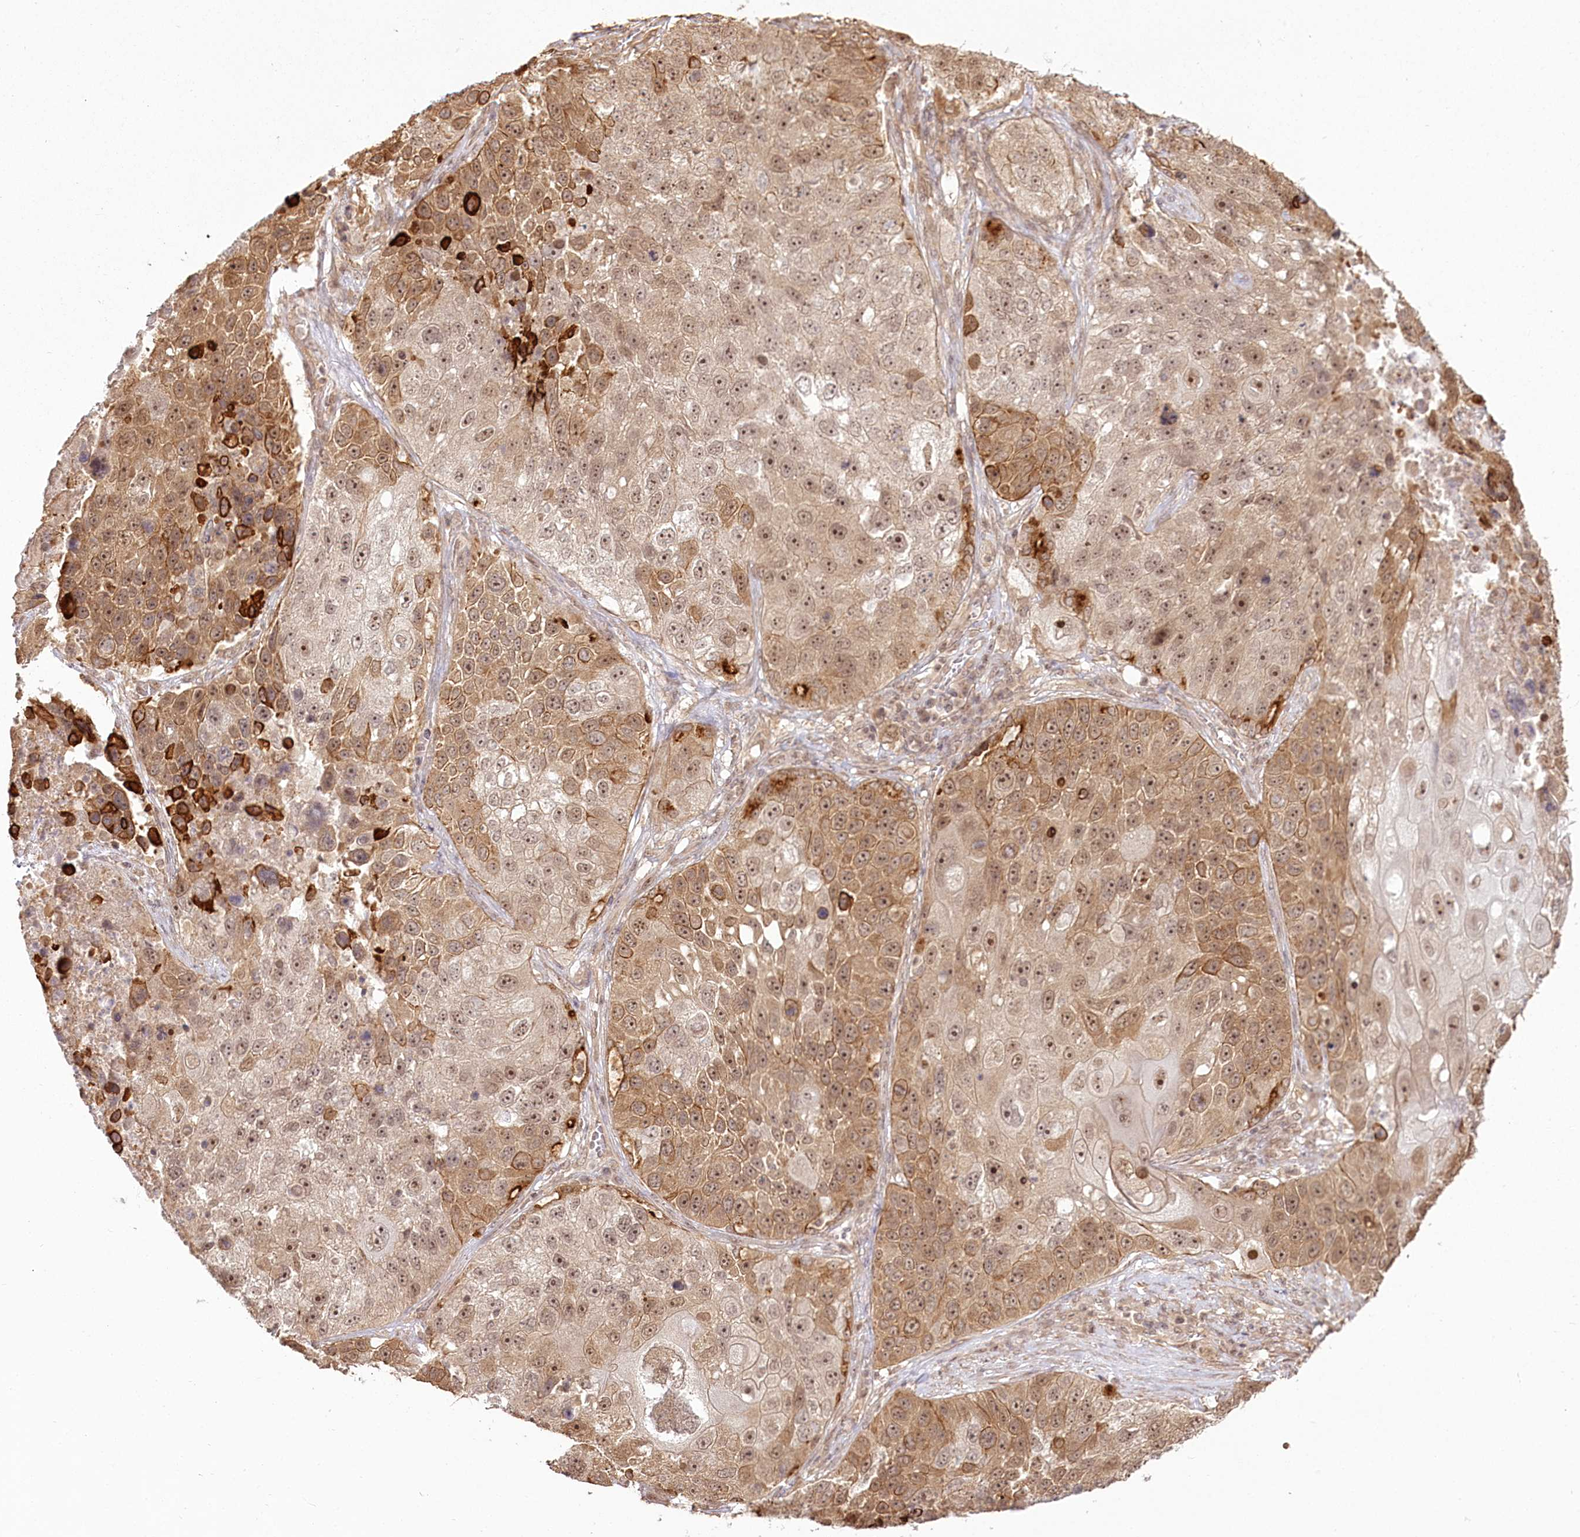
{"staining": {"intensity": "moderate", "quantity": ">75%", "location": "cytoplasmic/membranous,nuclear"}, "tissue": "lung cancer", "cell_type": "Tumor cells", "image_type": "cancer", "snomed": [{"axis": "morphology", "description": "Squamous cell carcinoma, NOS"}, {"axis": "topography", "description": "Lung"}], "caption": "Moderate cytoplasmic/membranous and nuclear positivity is present in approximately >75% of tumor cells in lung cancer (squamous cell carcinoma). (brown staining indicates protein expression, while blue staining denotes nuclei).", "gene": "R3HDM2", "patient": {"sex": "male", "age": 61}}